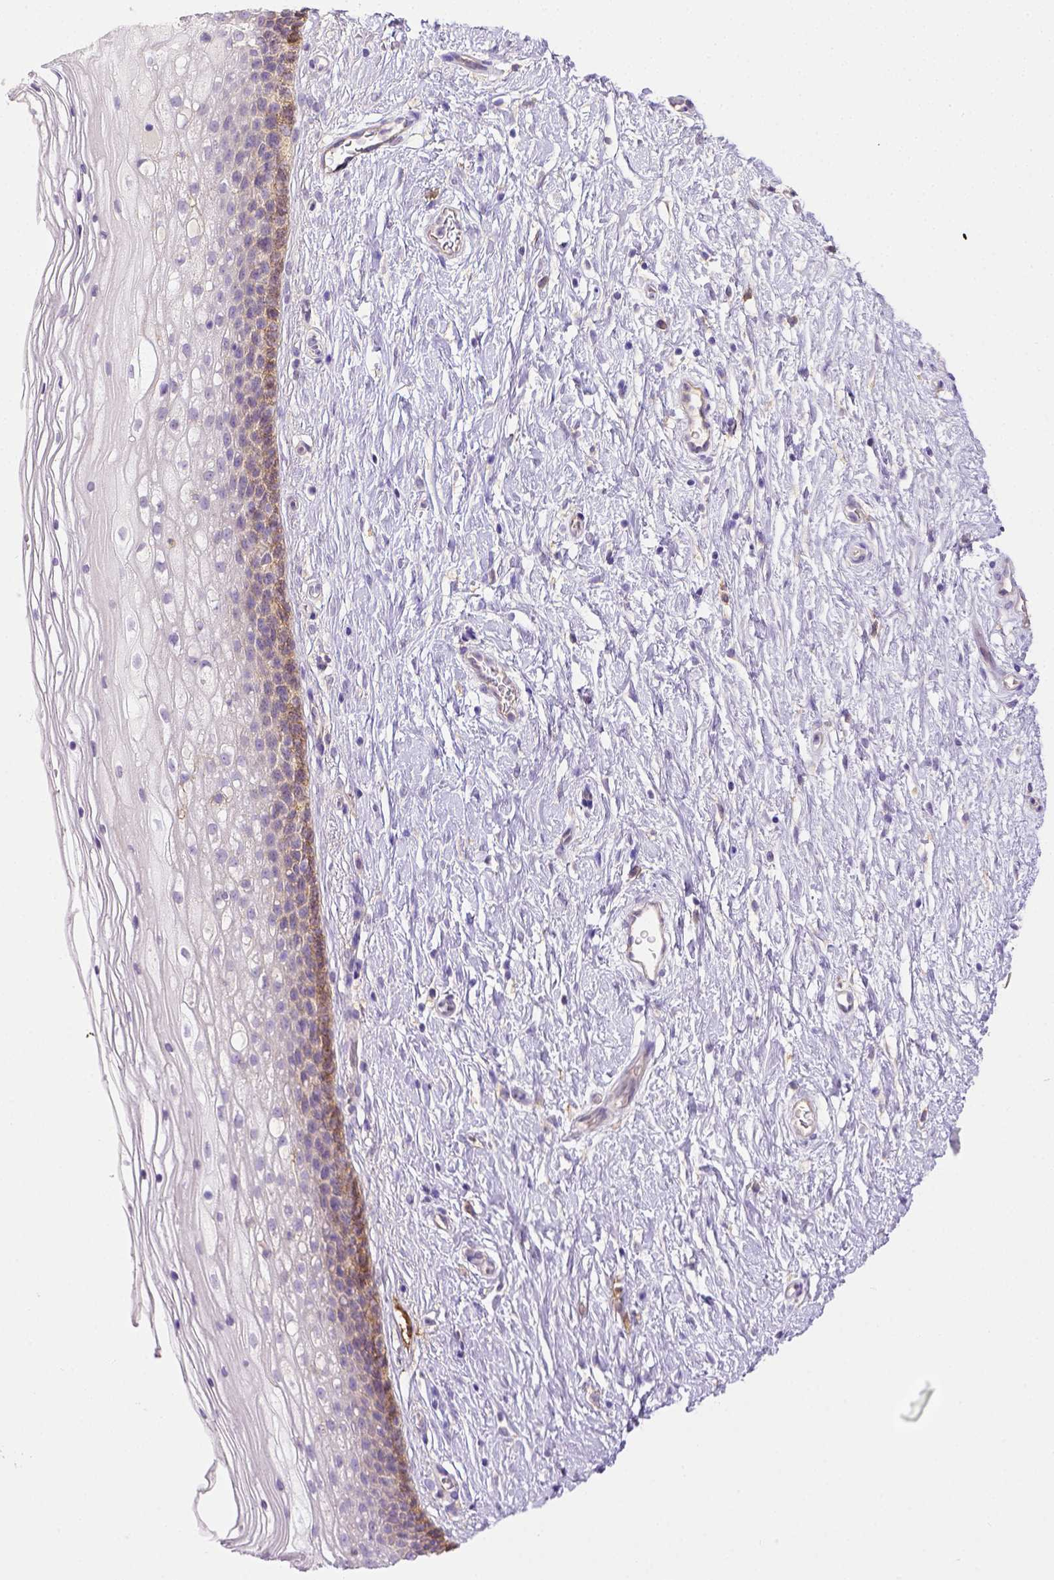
{"staining": {"intensity": "negative", "quantity": "none", "location": "none"}, "tissue": "cervix", "cell_type": "Glandular cells", "image_type": "normal", "snomed": [{"axis": "morphology", "description": "Normal tissue, NOS"}, {"axis": "topography", "description": "Cervix"}], "caption": "This is an IHC histopathology image of normal human cervix. There is no expression in glandular cells.", "gene": "CD40", "patient": {"sex": "female", "age": 34}}